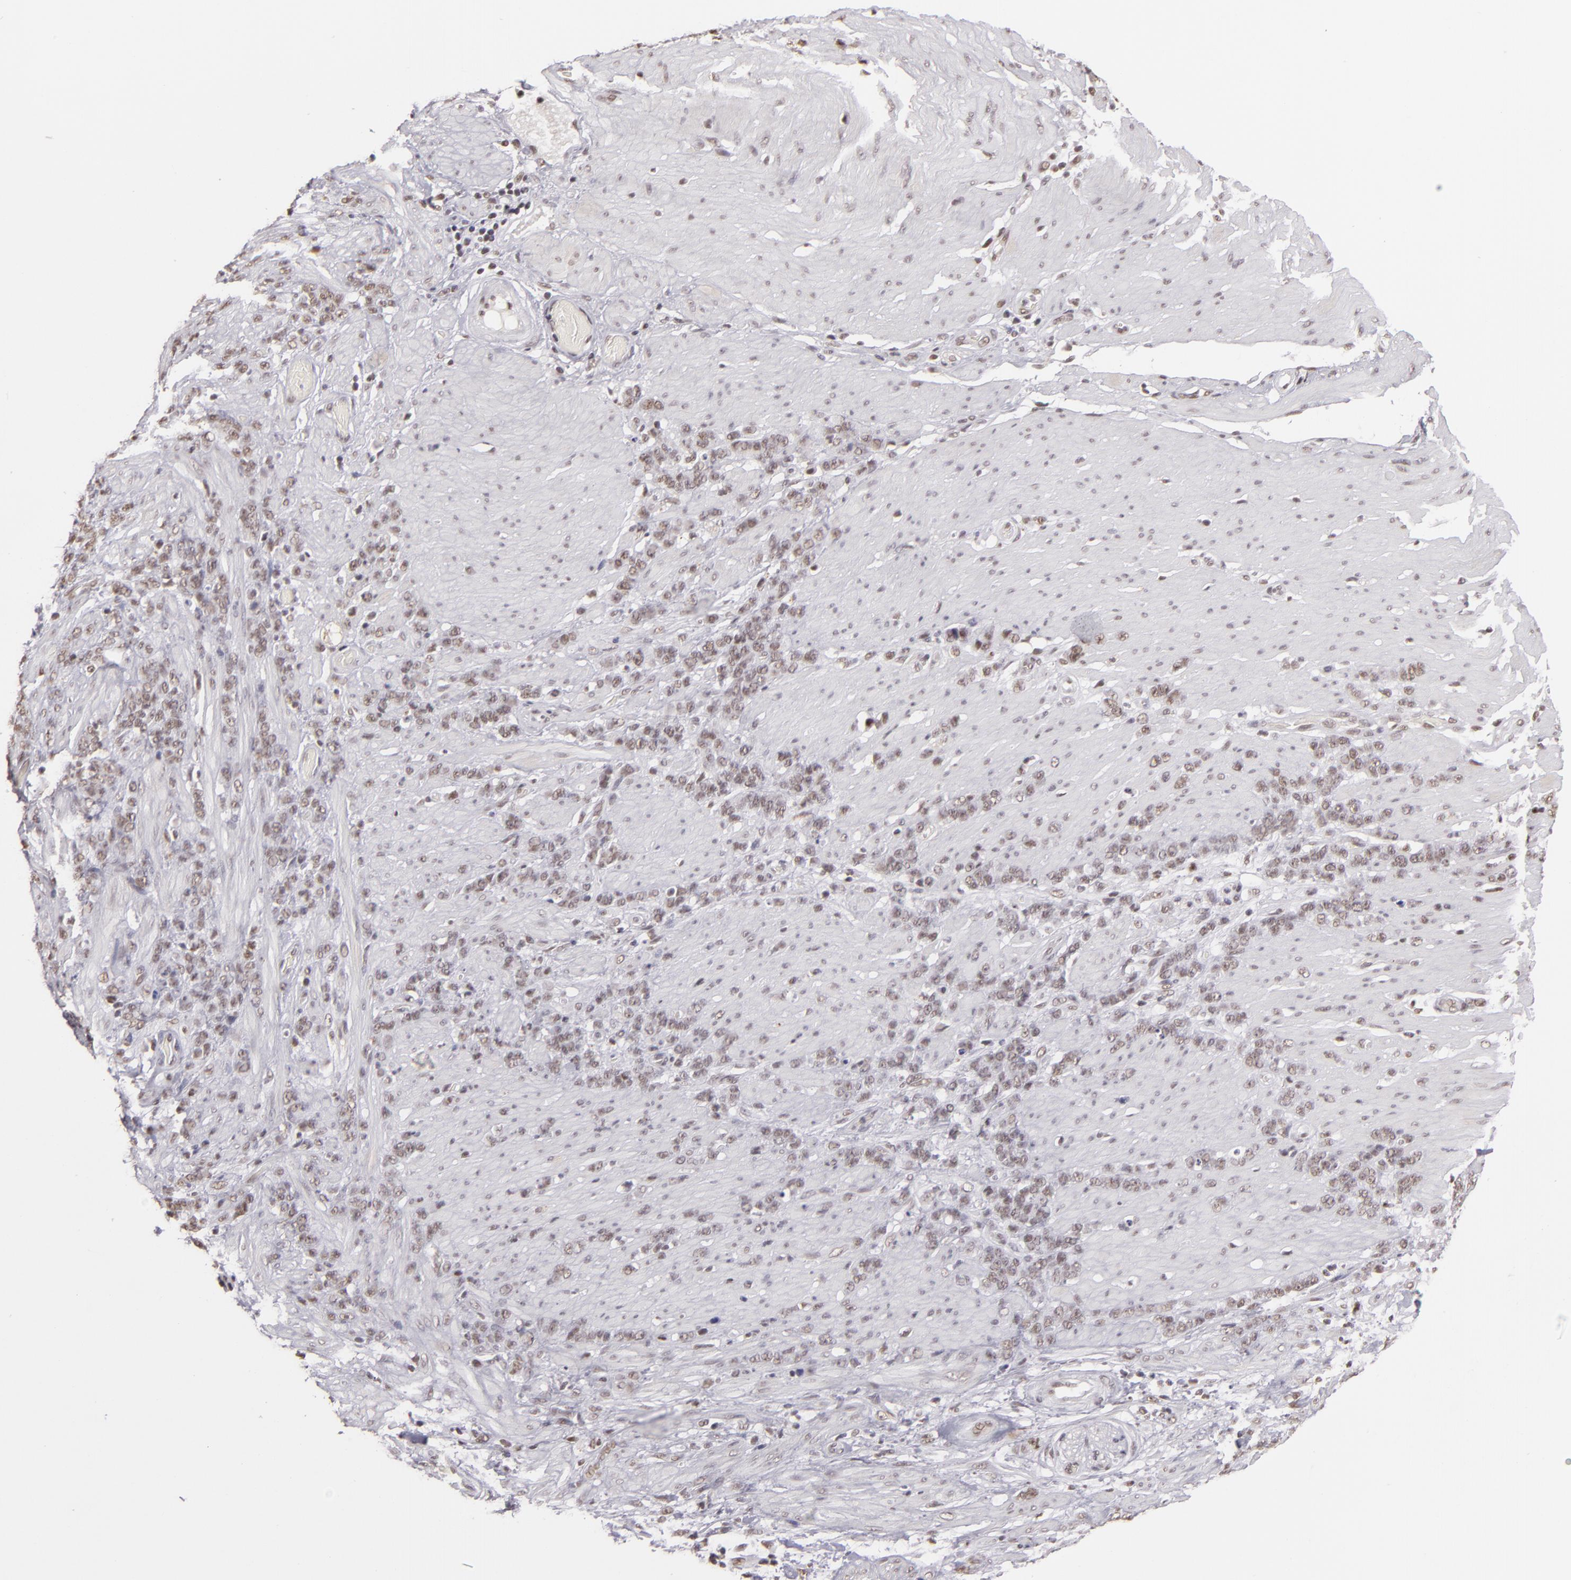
{"staining": {"intensity": "weak", "quantity": ">75%", "location": "nuclear"}, "tissue": "stomach cancer", "cell_type": "Tumor cells", "image_type": "cancer", "snomed": [{"axis": "morphology", "description": "Adenocarcinoma, NOS"}, {"axis": "topography", "description": "Stomach, lower"}], "caption": "The histopathology image reveals a brown stain indicating the presence of a protein in the nuclear of tumor cells in stomach cancer (adenocarcinoma).", "gene": "INTS6", "patient": {"sex": "male", "age": 88}}